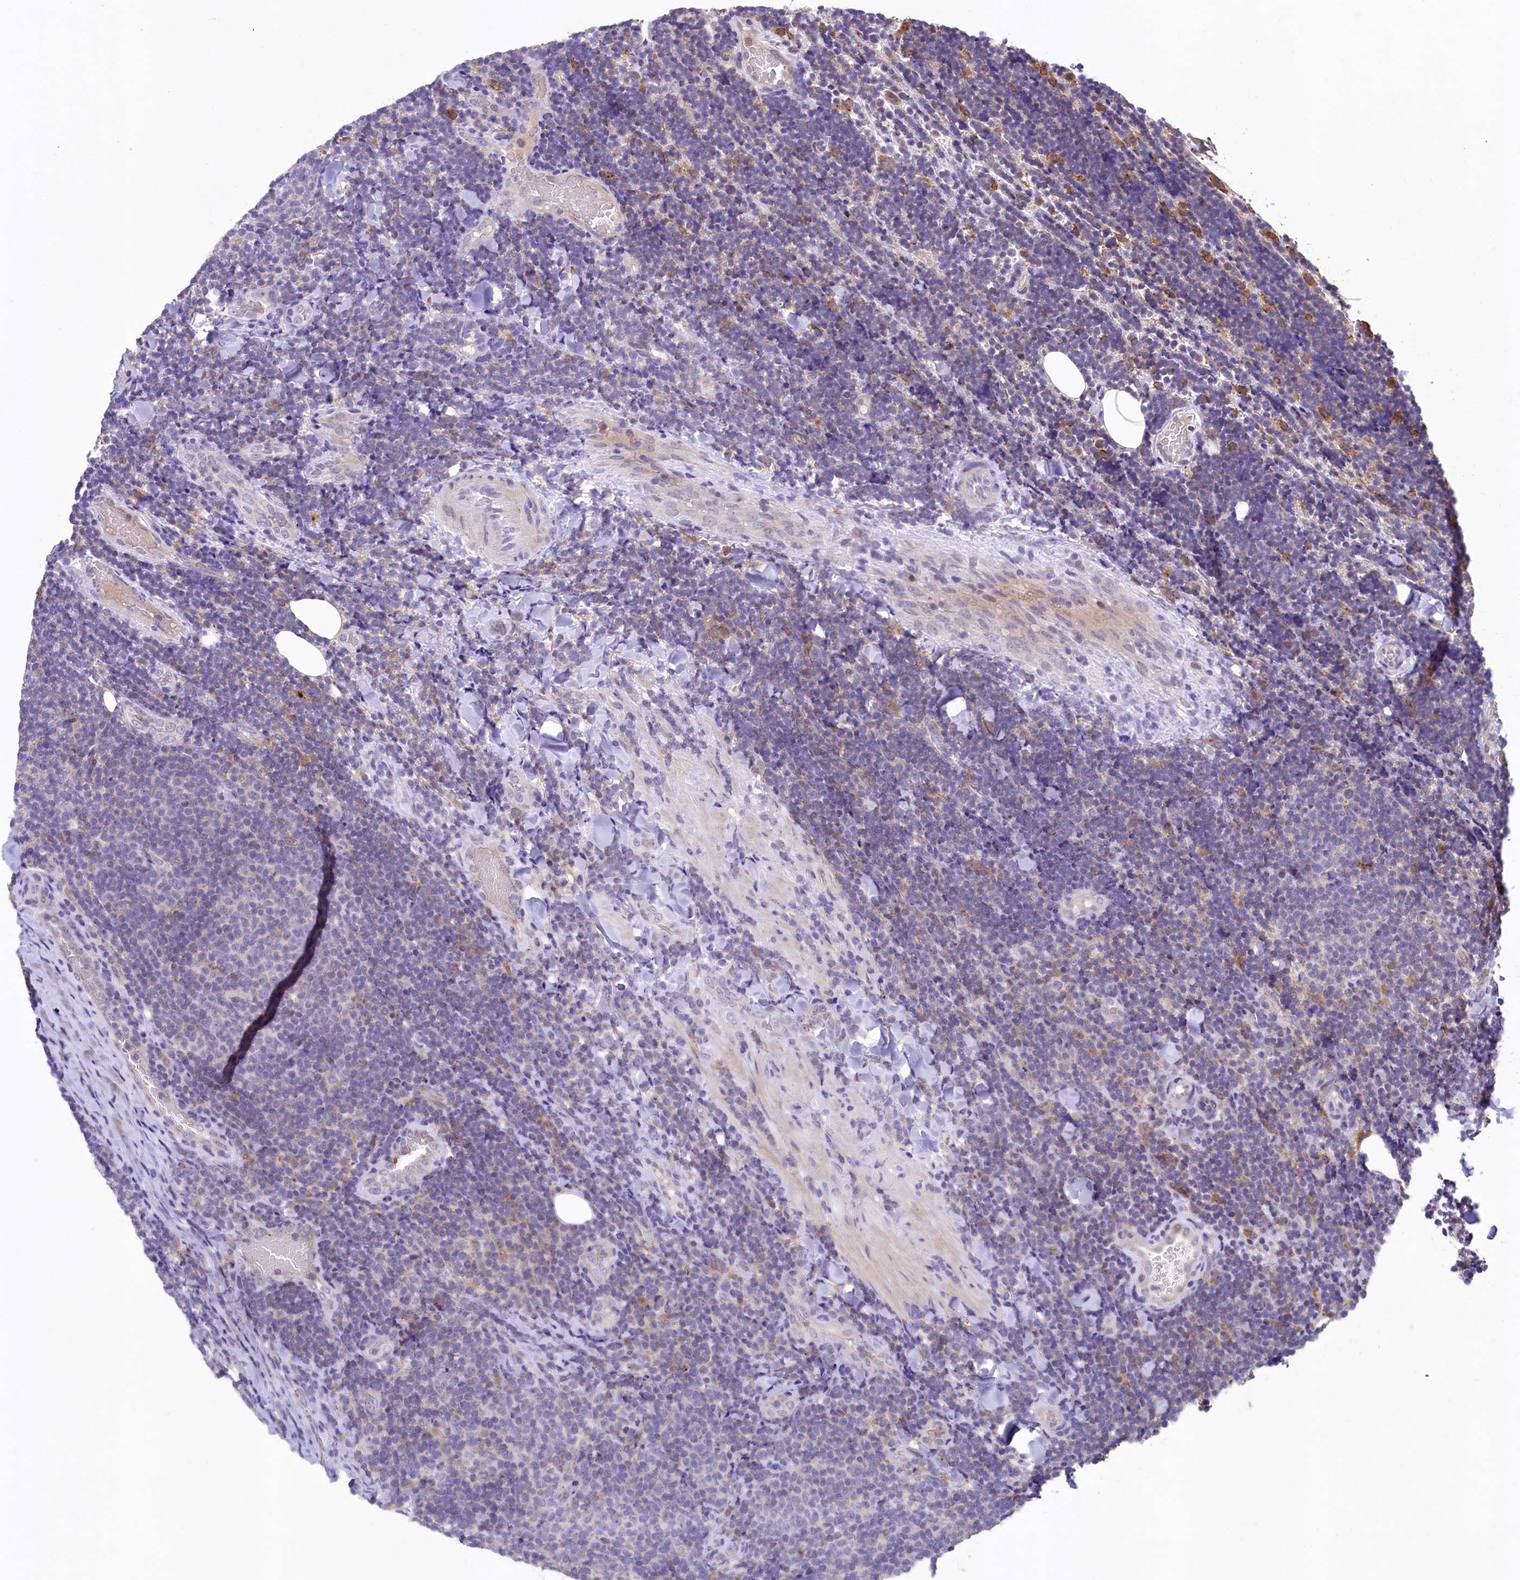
{"staining": {"intensity": "negative", "quantity": "none", "location": "none"}, "tissue": "lymphoma", "cell_type": "Tumor cells", "image_type": "cancer", "snomed": [{"axis": "morphology", "description": "Malignant lymphoma, non-Hodgkin's type, Low grade"}, {"axis": "topography", "description": "Lymph node"}], "caption": "A high-resolution image shows immunohistochemistry staining of low-grade malignant lymphoma, non-Hodgkin's type, which exhibits no significant positivity in tumor cells. (Stains: DAB immunohistochemistry with hematoxylin counter stain, Microscopy: brightfield microscopy at high magnification).", "gene": "HPS6", "patient": {"sex": "male", "age": 66}}